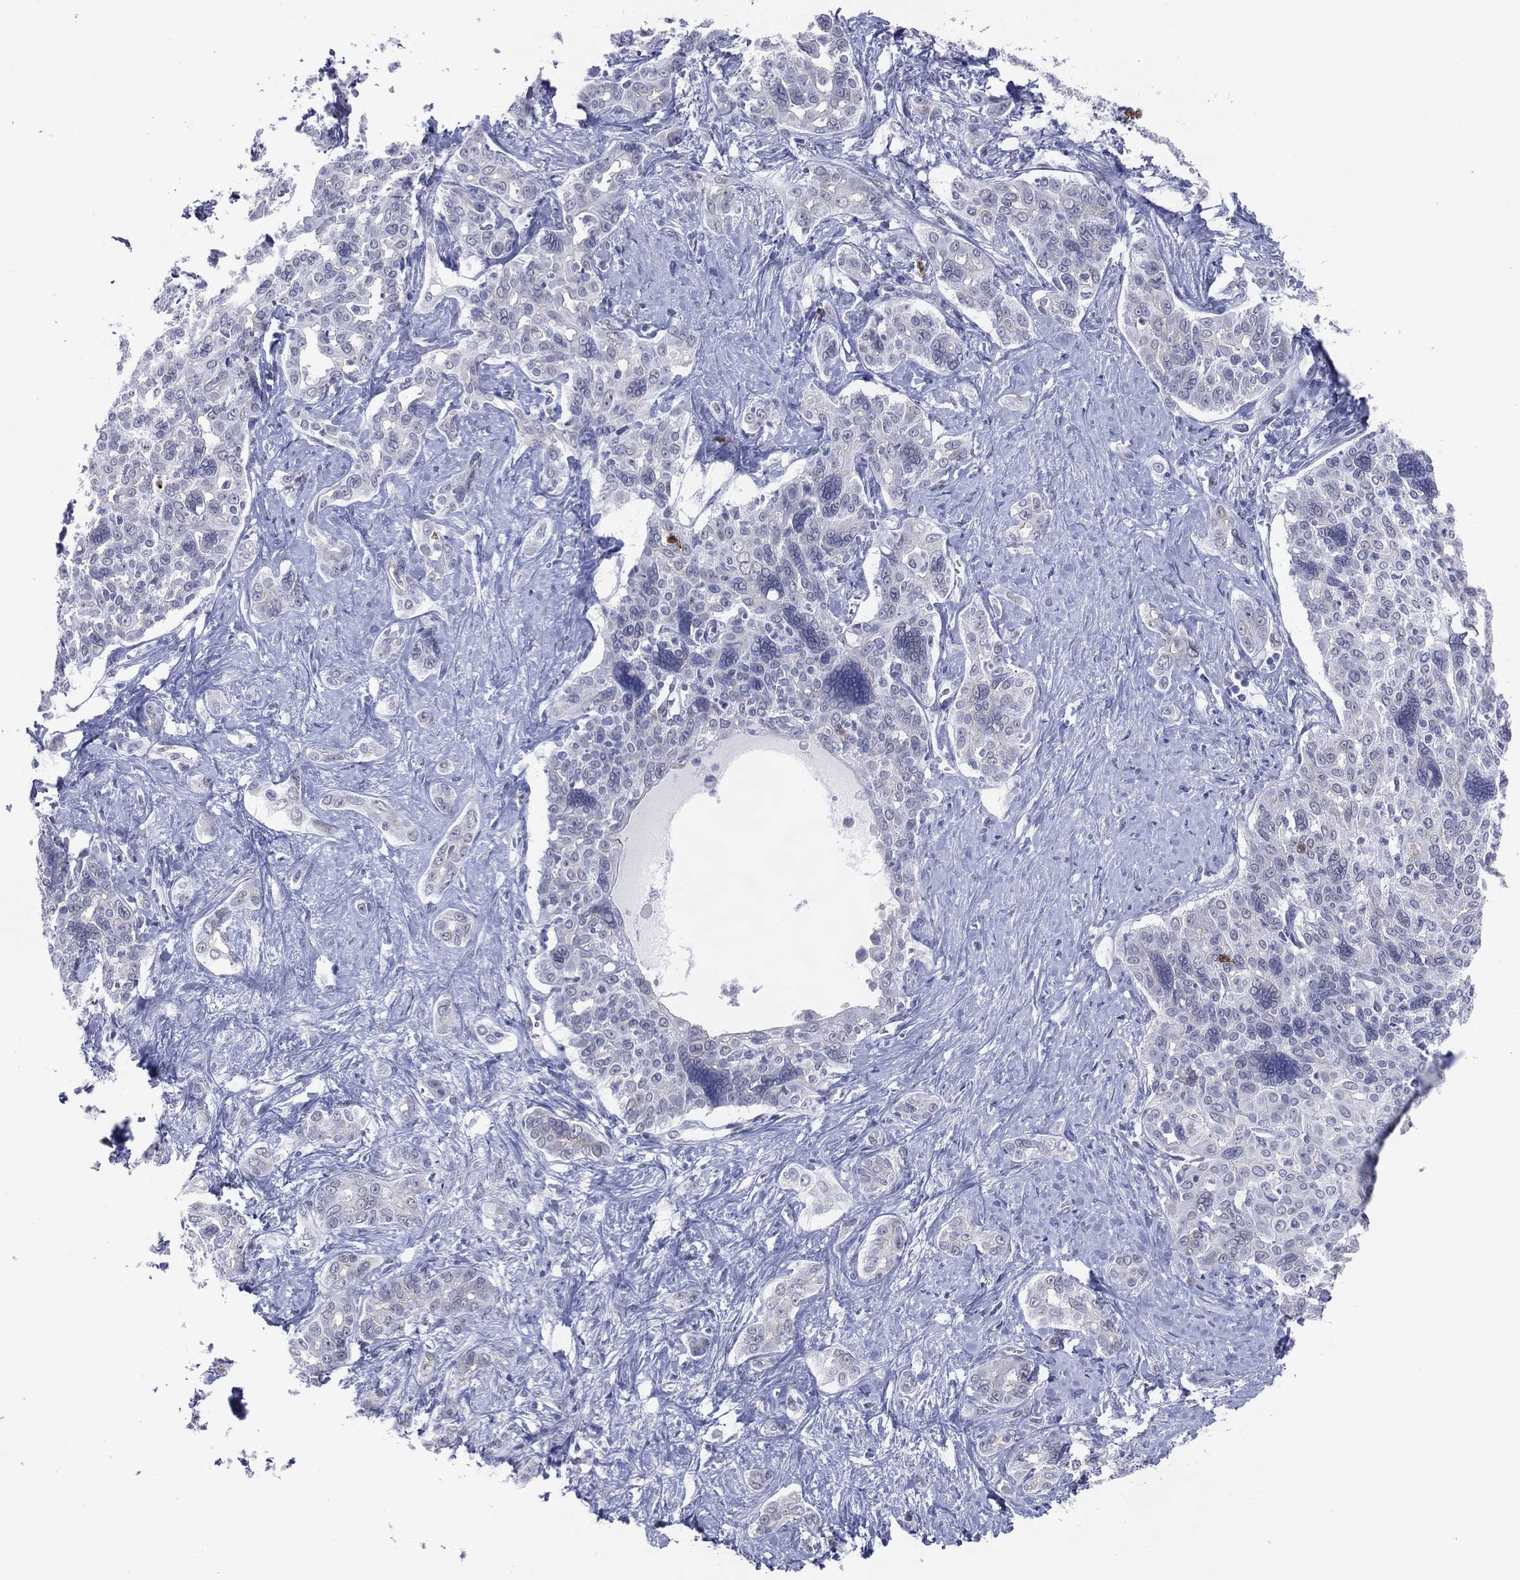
{"staining": {"intensity": "negative", "quantity": "none", "location": "none"}, "tissue": "liver cancer", "cell_type": "Tumor cells", "image_type": "cancer", "snomed": [{"axis": "morphology", "description": "Cholangiocarcinoma"}, {"axis": "topography", "description": "Liver"}], "caption": "Tumor cells show no significant staining in liver cancer (cholangiocarcinoma). (DAB immunohistochemistry, high magnification).", "gene": "CFAP58", "patient": {"sex": "female", "age": 47}}